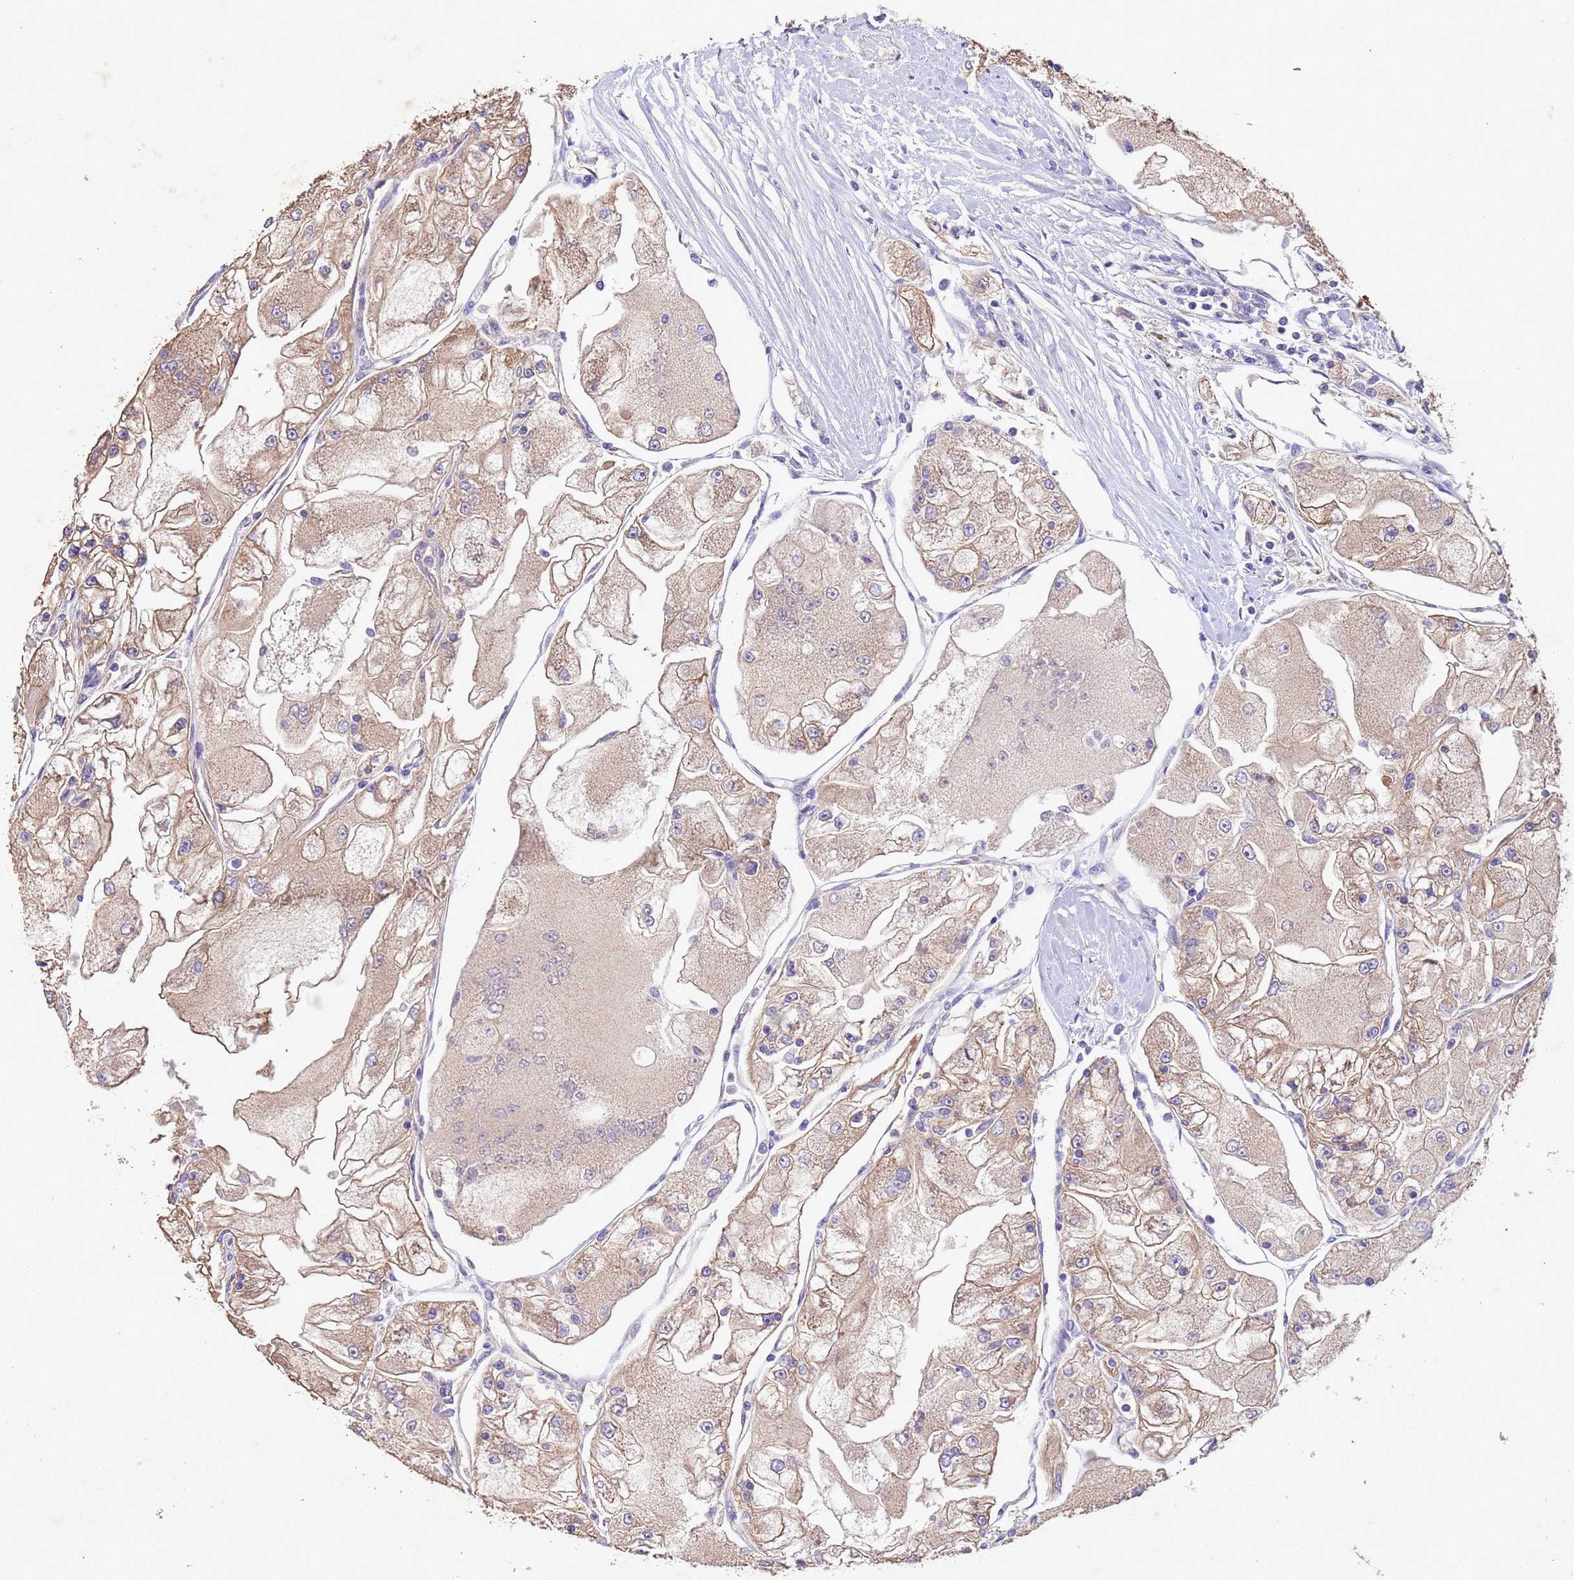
{"staining": {"intensity": "weak", "quantity": "25%-75%", "location": "cytoplasmic/membranous"}, "tissue": "renal cancer", "cell_type": "Tumor cells", "image_type": "cancer", "snomed": [{"axis": "morphology", "description": "Adenocarcinoma, NOS"}, {"axis": "topography", "description": "Kidney"}], "caption": "Renal cancer tissue exhibits weak cytoplasmic/membranous staining in about 25%-75% of tumor cells (brown staining indicates protein expression, while blue staining denotes nuclei).", "gene": "MTX3", "patient": {"sex": "female", "age": 72}}